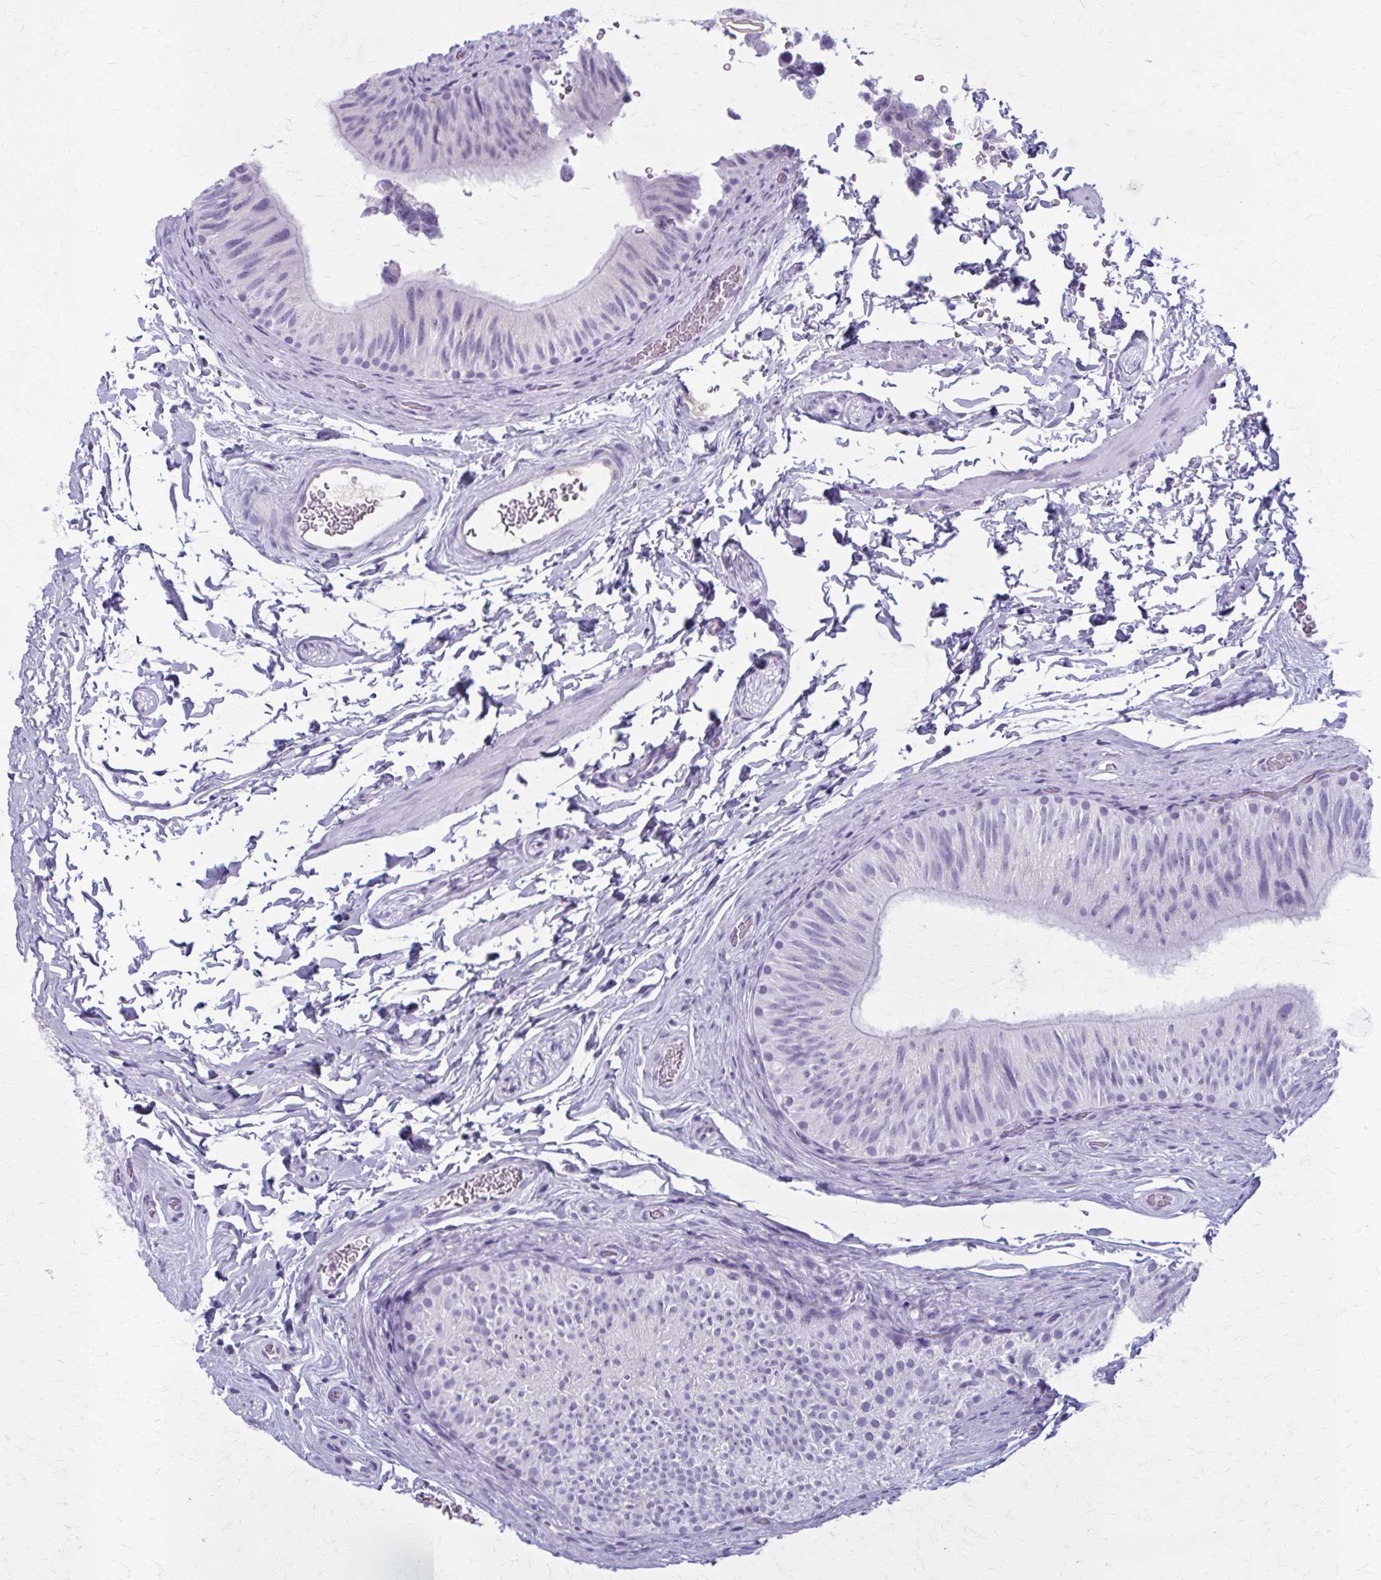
{"staining": {"intensity": "negative", "quantity": "none", "location": "none"}, "tissue": "epididymis", "cell_type": "Glandular cells", "image_type": "normal", "snomed": [{"axis": "morphology", "description": "Normal tissue, NOS"}, {"axis": "topography", "description": "Epididymis, spermatic cord, NOS"}, {"axis": "topography", "description": "Epididymis"}], "caption": "A high-resolution image shows immunohistochemistry (IHC) staining of unremarkable epididymis, which exhibits no significant positivity in glandular cells. (DAB immunohistochemistry, high magnification).", "gene": "ZDHHC7", "patient": {"sex": "male", "age": 31}}